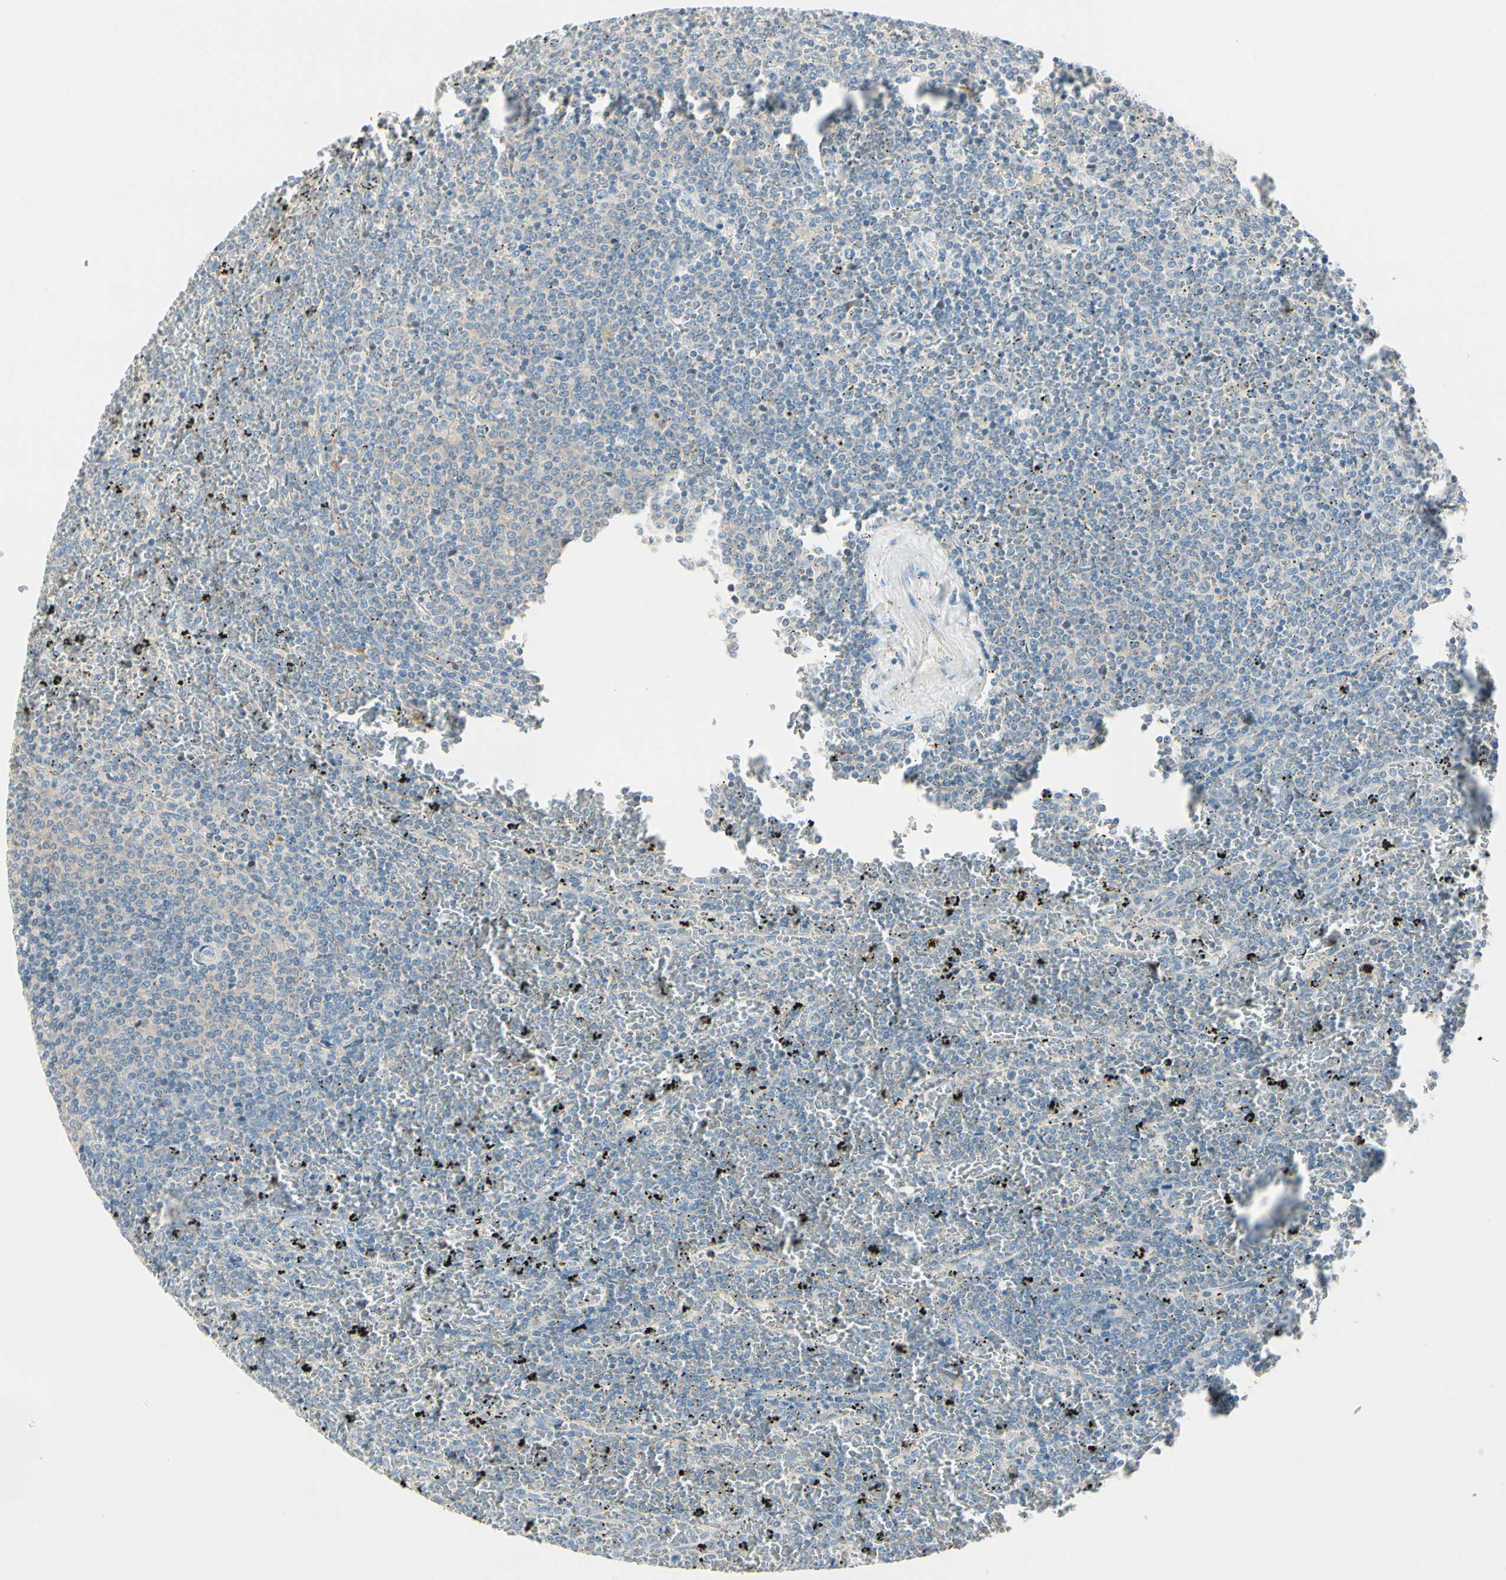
{"staining": {"intensity": "negative", "quantity": "none", "location": "none"}, "tissue": "lymphoma", "cell_type": "Tumor cells", "image_type": "cancer", "snomed": [{"axis": "morphology", "description": "Malignant lymphoma, non-Hodgkin's type, Low grade"}, {"axis": "topography", "description": "Spleen"}], "caption": "This is an immunohistochemistry histopathology image of human malignant lymphoma, non-Hodgkin's type (low-grade). There is no expression in tumor cells.", "gene": "DUSP12", "patient": {"sex": "female", "age": 77}}